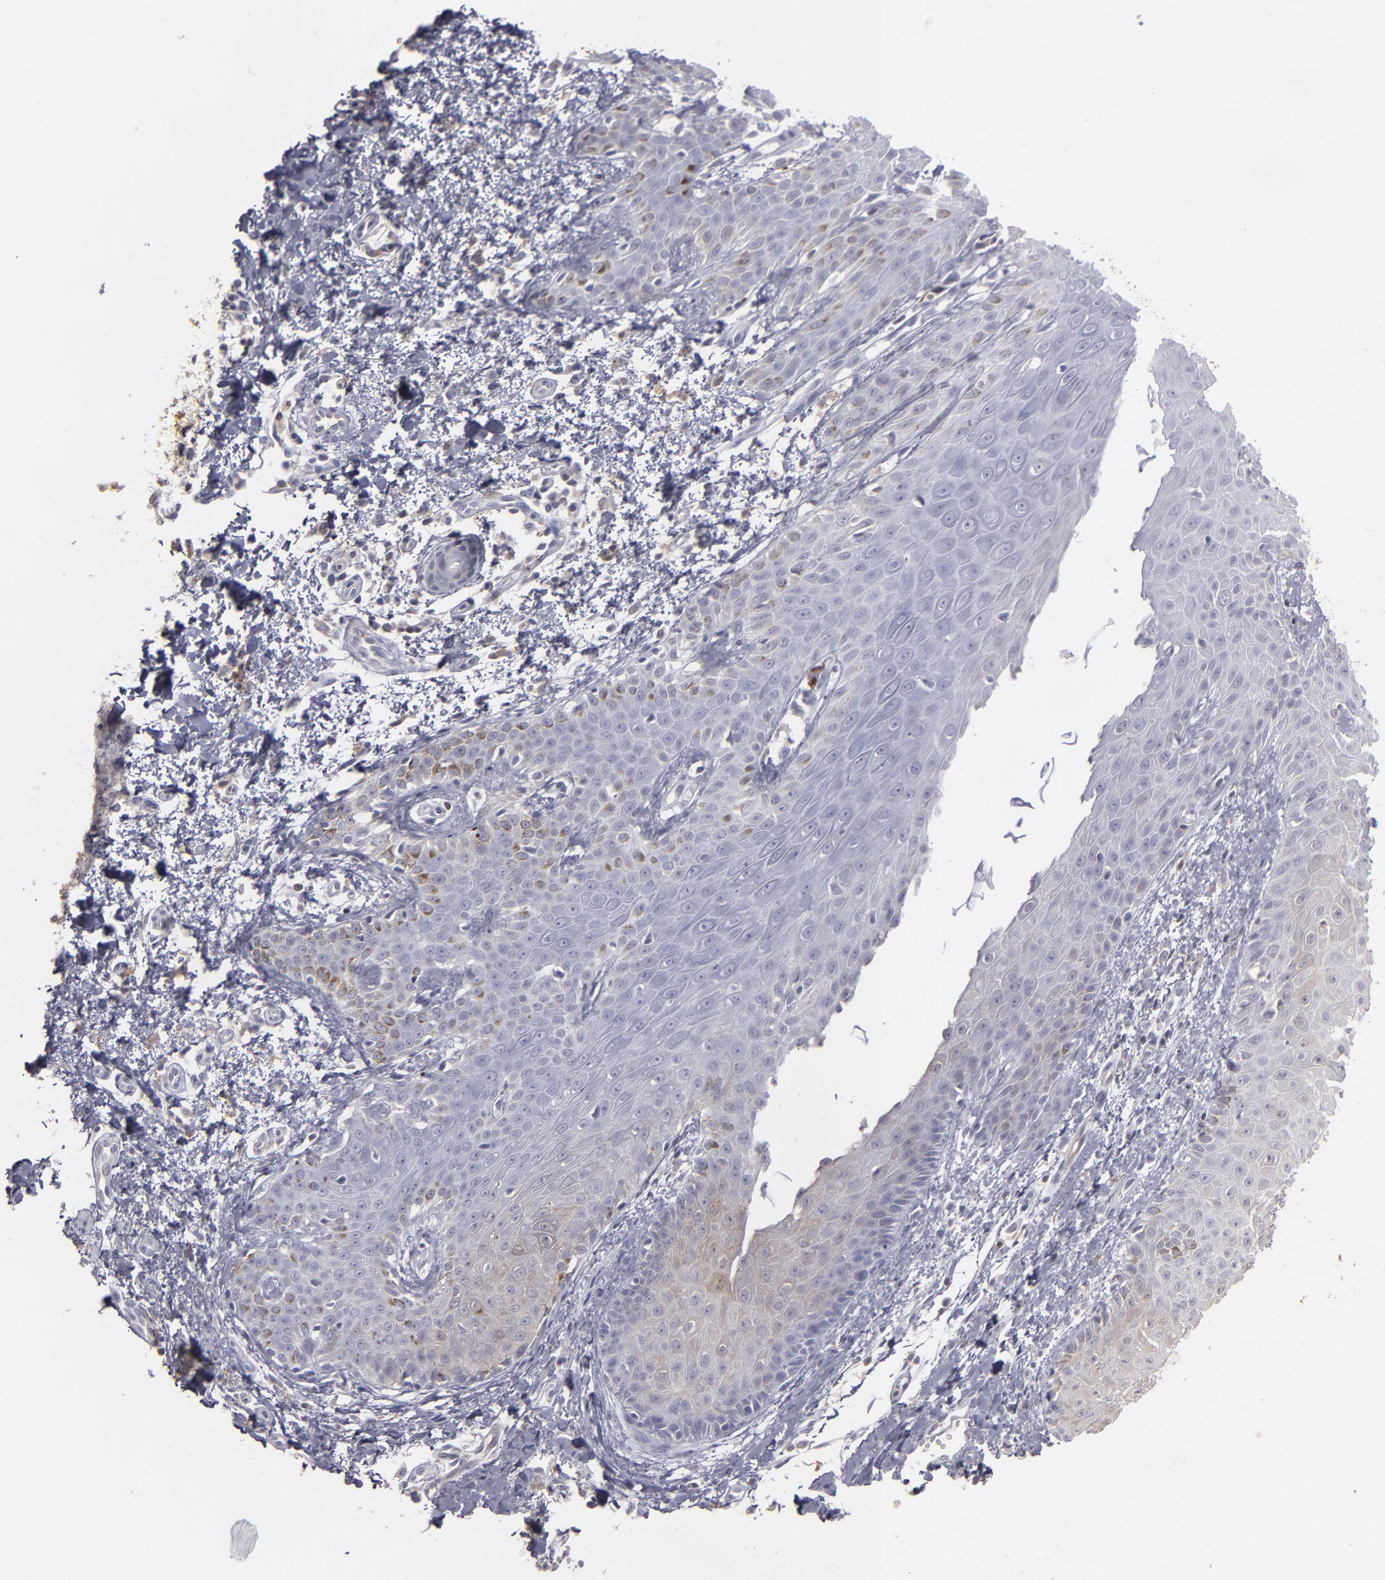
{"staining": {"intensity": "moderate", "quantity": "<25%", "location": "cytoplasmic/membranous"}, "tissue": "skin cancer", "cell_type": "Tumor cells", "image_type": "cancer", "snomed": [{"axis": "morphology", "description": "Basal cell carcinoma"}, {"axis": "topography", "description": "Skin"}], "caption": "Immunohistochemistry (IHC) of skin cancer (basal cell carcinoma) demonstrates low levels of moderate cytoplasmic/membranous expression in about <25% of tumor cells.", "gene": "SEMA3G", "patient": {"sex": "male", "age": 67}}